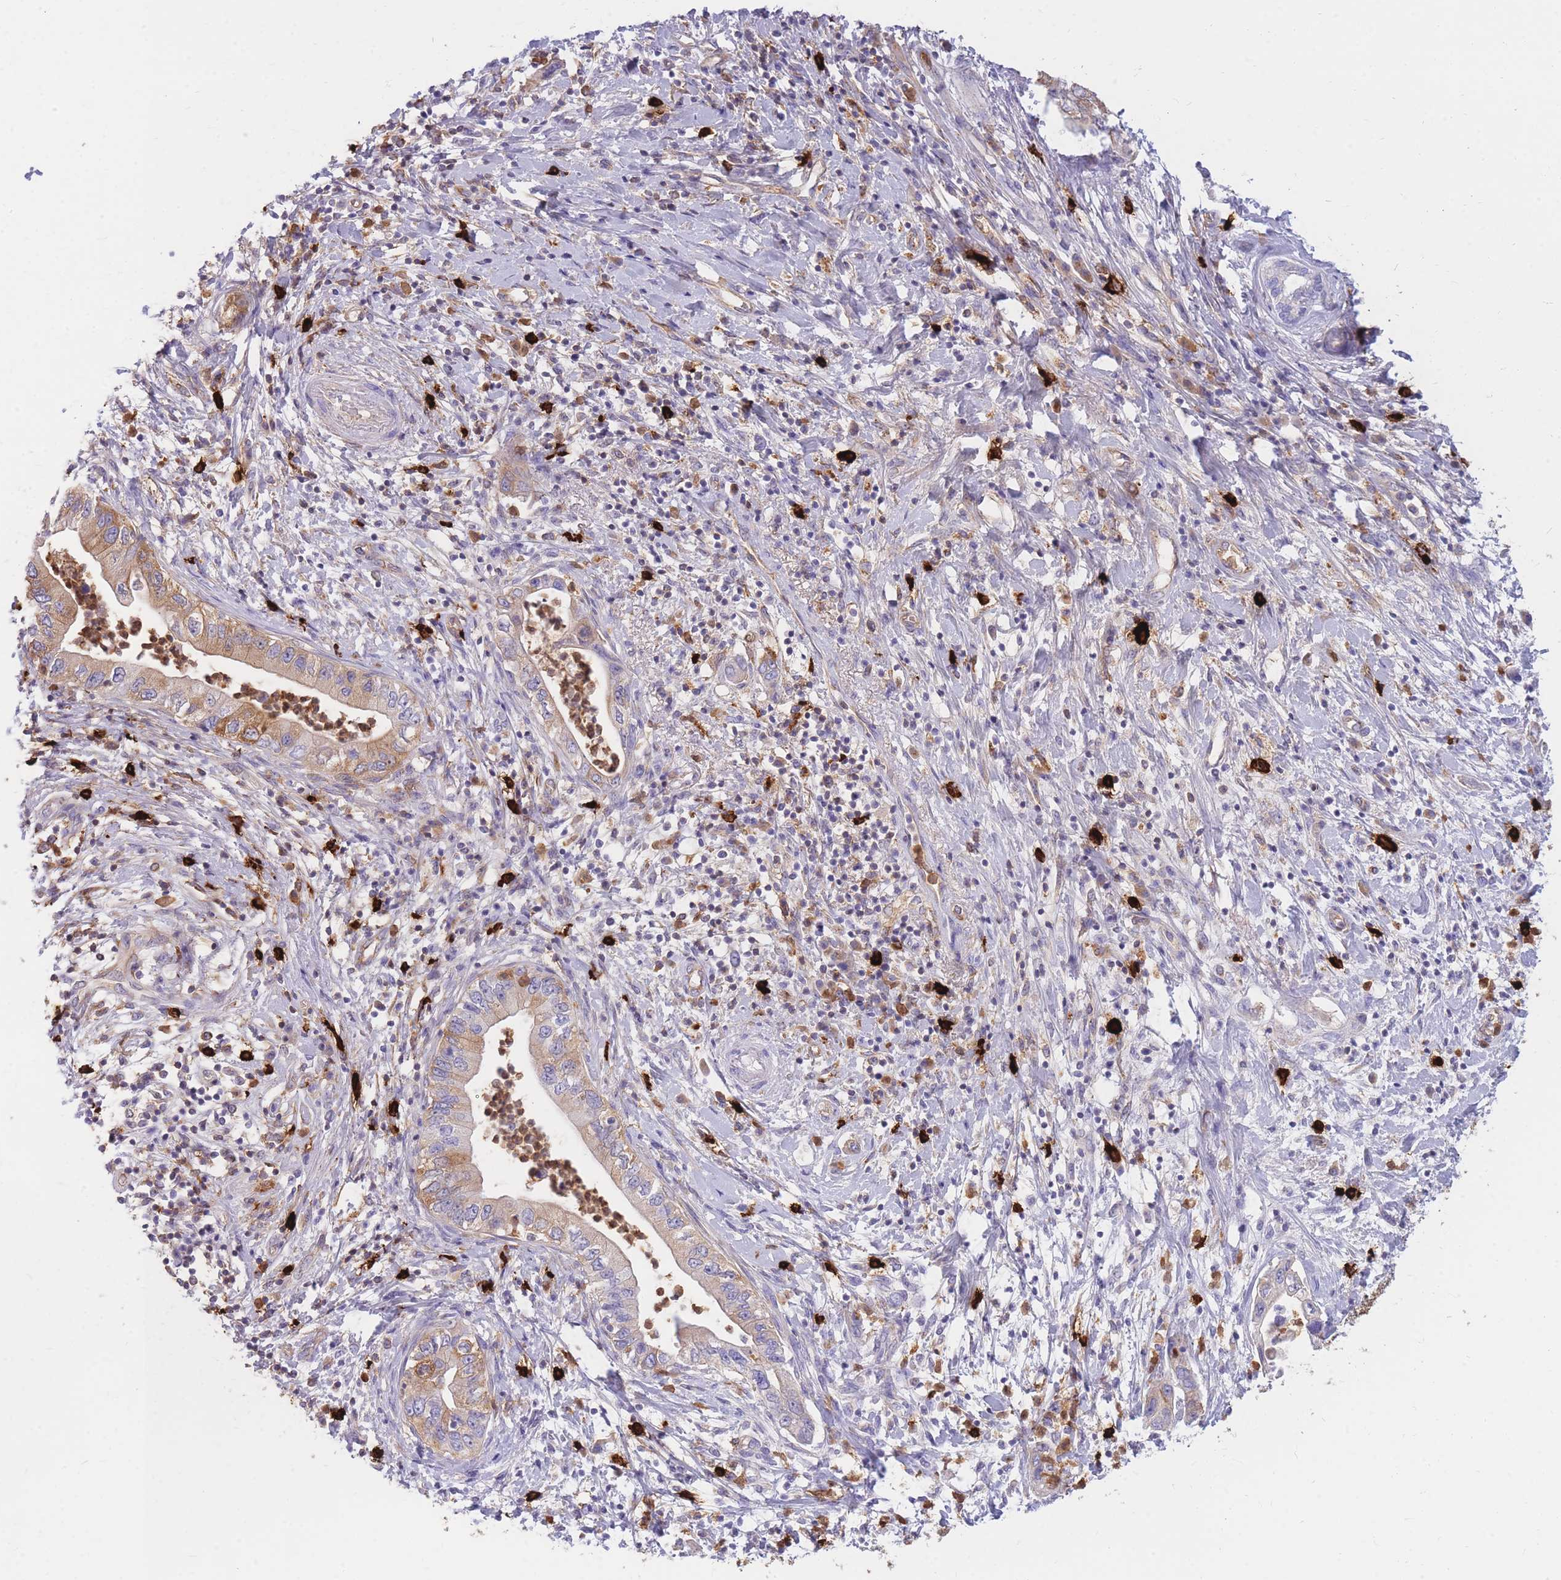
{"staining": {"intensity": "moderate", "quantity": "25%-75%", "location": "cytoplasmic/membranous"}, "tissue": "pancreatic cancer", "cell_type": "Tumor cells", "image_type": "cancer", "snomed": [{"axis": "morphology", "description": "Adenocarcinoma, NOS"}, {"axis": "topography", "description": "Pancreas"}], "caption": "Pancreatic cancer stained with DAB (3,3'-diaminobenzidine) immunohistochemistry displays medium levels of moderate cytoplasmic/membranous staining in approximately 25%-75% of tumor cells.", "gene": "TPSAB1", "patient": {"sex": "female", "age": 73}}